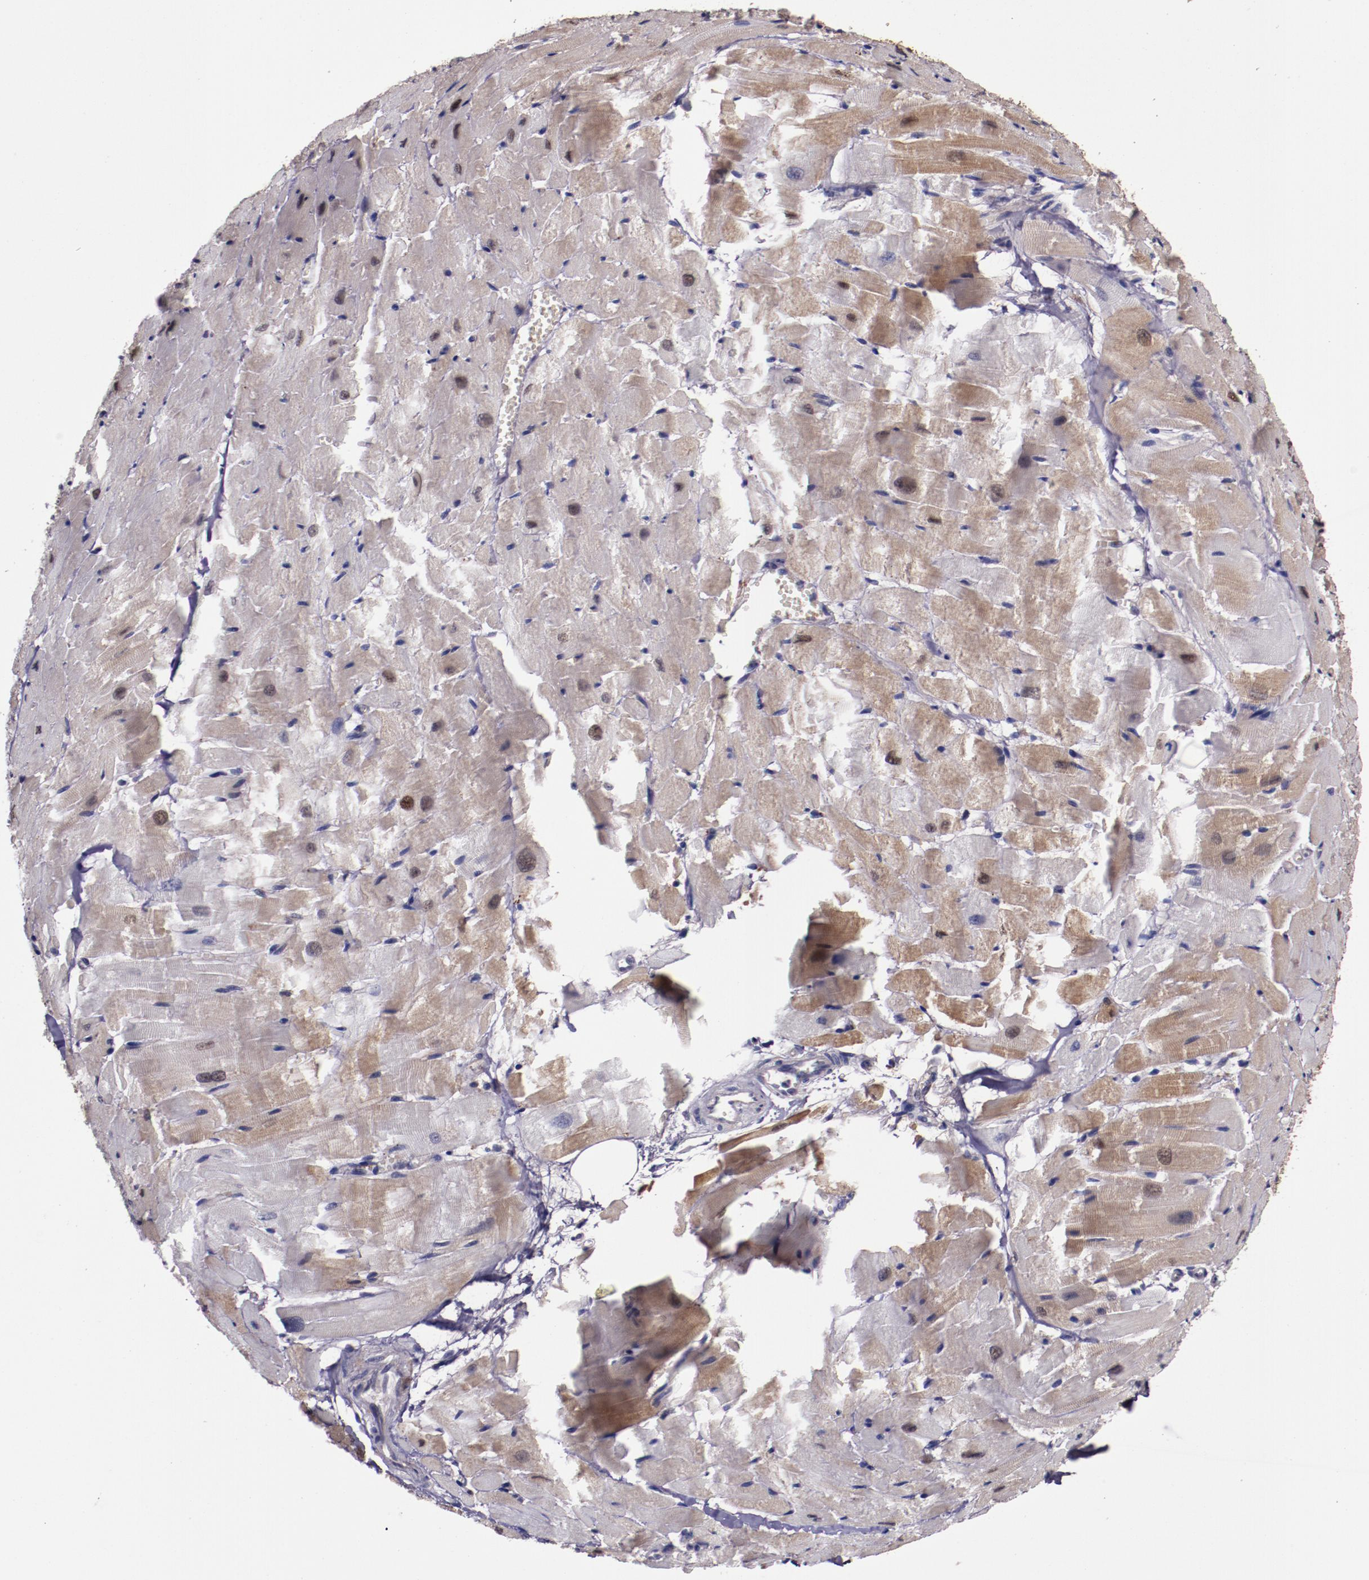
{"staining": {"intensity": "weak", "quantity": "25%-75%", "location": "cytoplasmic/membranous"}, "tissue": "heart muscle", "cell_type": "Cardiomyocytes", "image_type": "normal", "snomed": [{"axis": "morphology", "description": "Normal tissue, NOS"}, {"axis": "topography", "description": "Heart"}], "caption": "Normal heart muscle shows weak cytoplasmic/membranous positivity in about 25%-75% of cardiomyocytes, visualized by immunohistochemistry.", "gene": "A2M", "patient": {"sex": "female", "age": 19}}